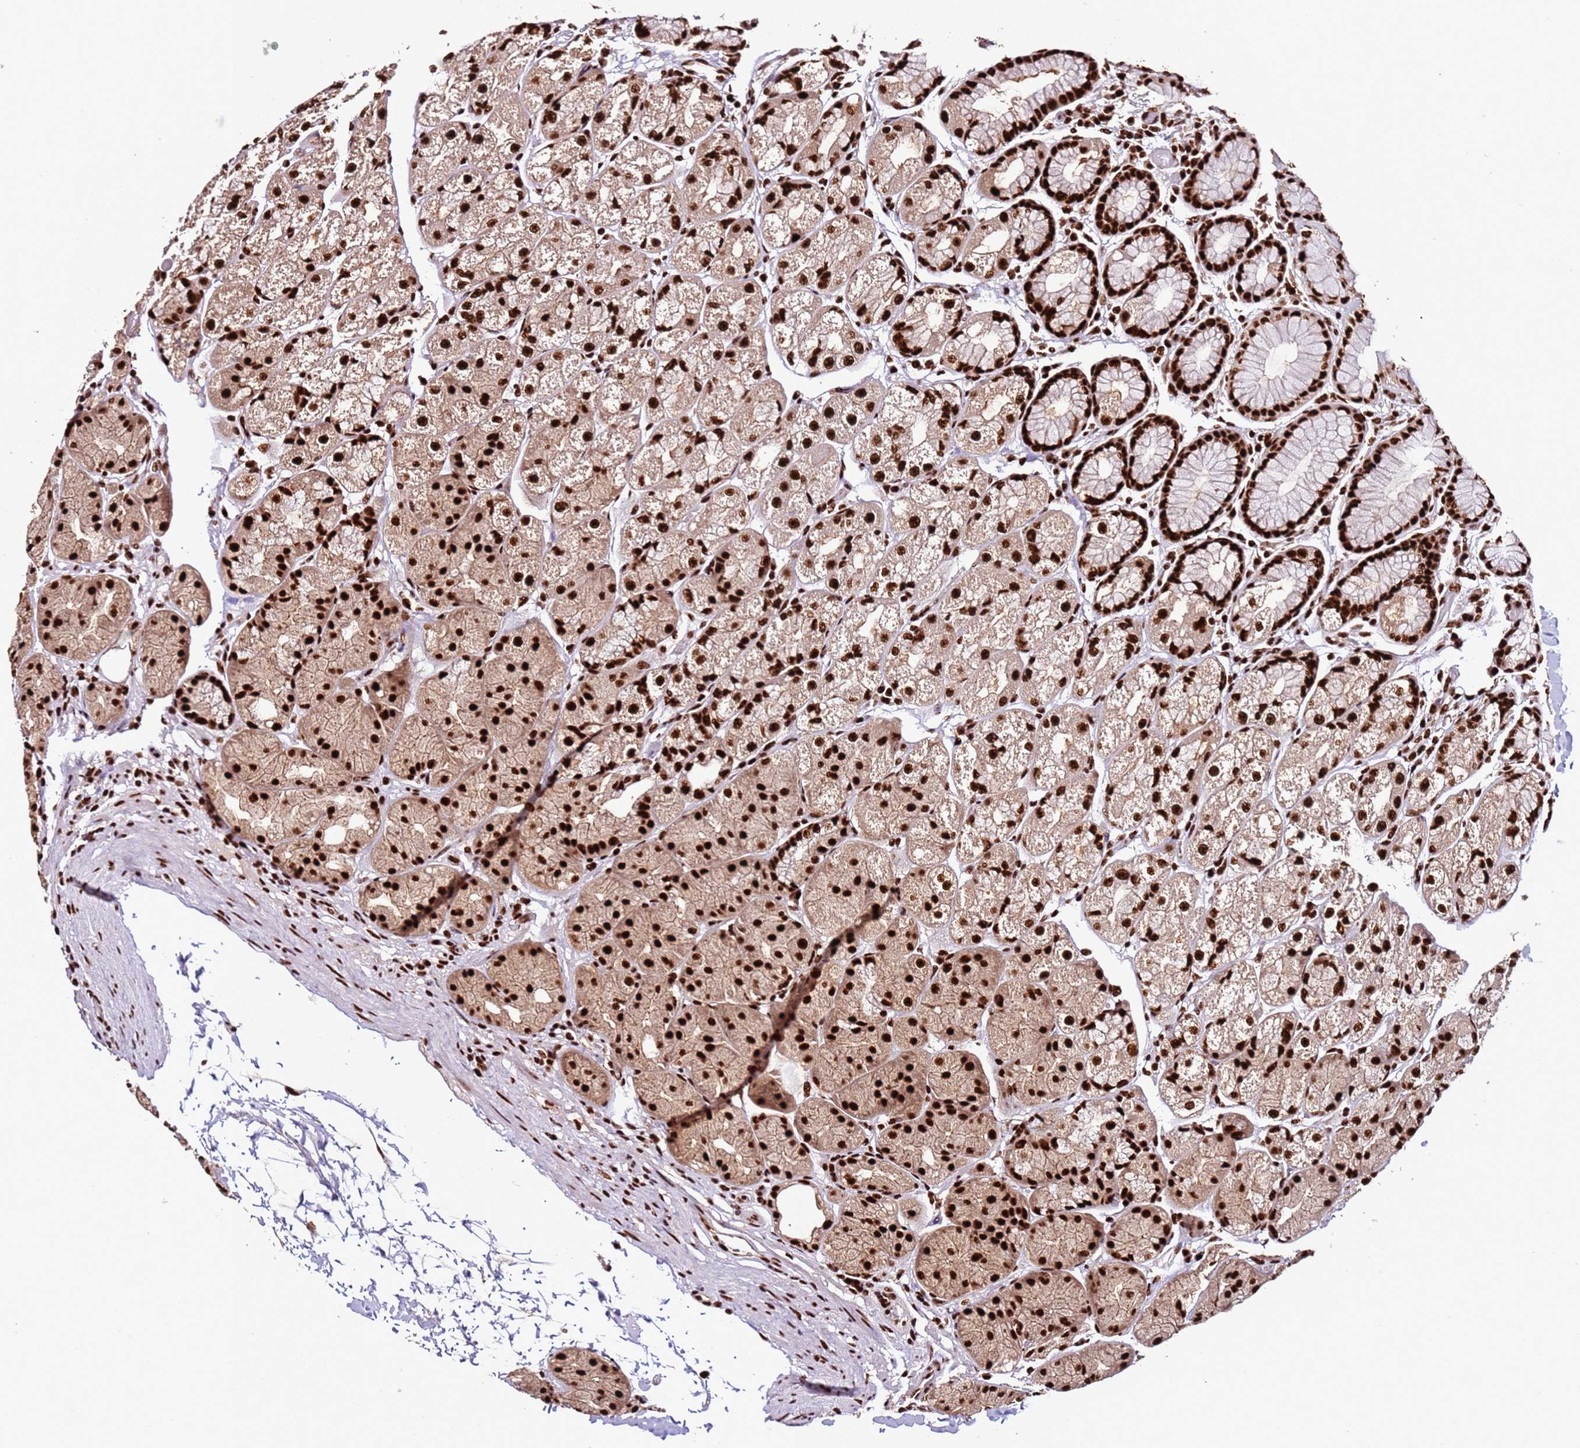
{"staining": {"intensity": "strong", "quantity": ">75%", "location": "nuclear"}, "tissue": "stomach", "cell_type": "Glandular cells", "image_type": "normal", "snomed": [{"axis": "morphology", "description": "Normal tissue, NOS"}, {"axis": "topography", "description": "Stomach"}], "caption": "A brown stain labels strong nuclear expression of a protein in glandular cells of unremarkable stomach.", "gene": "C6orf226", "patient": {"sex": "male", "age": 57}}